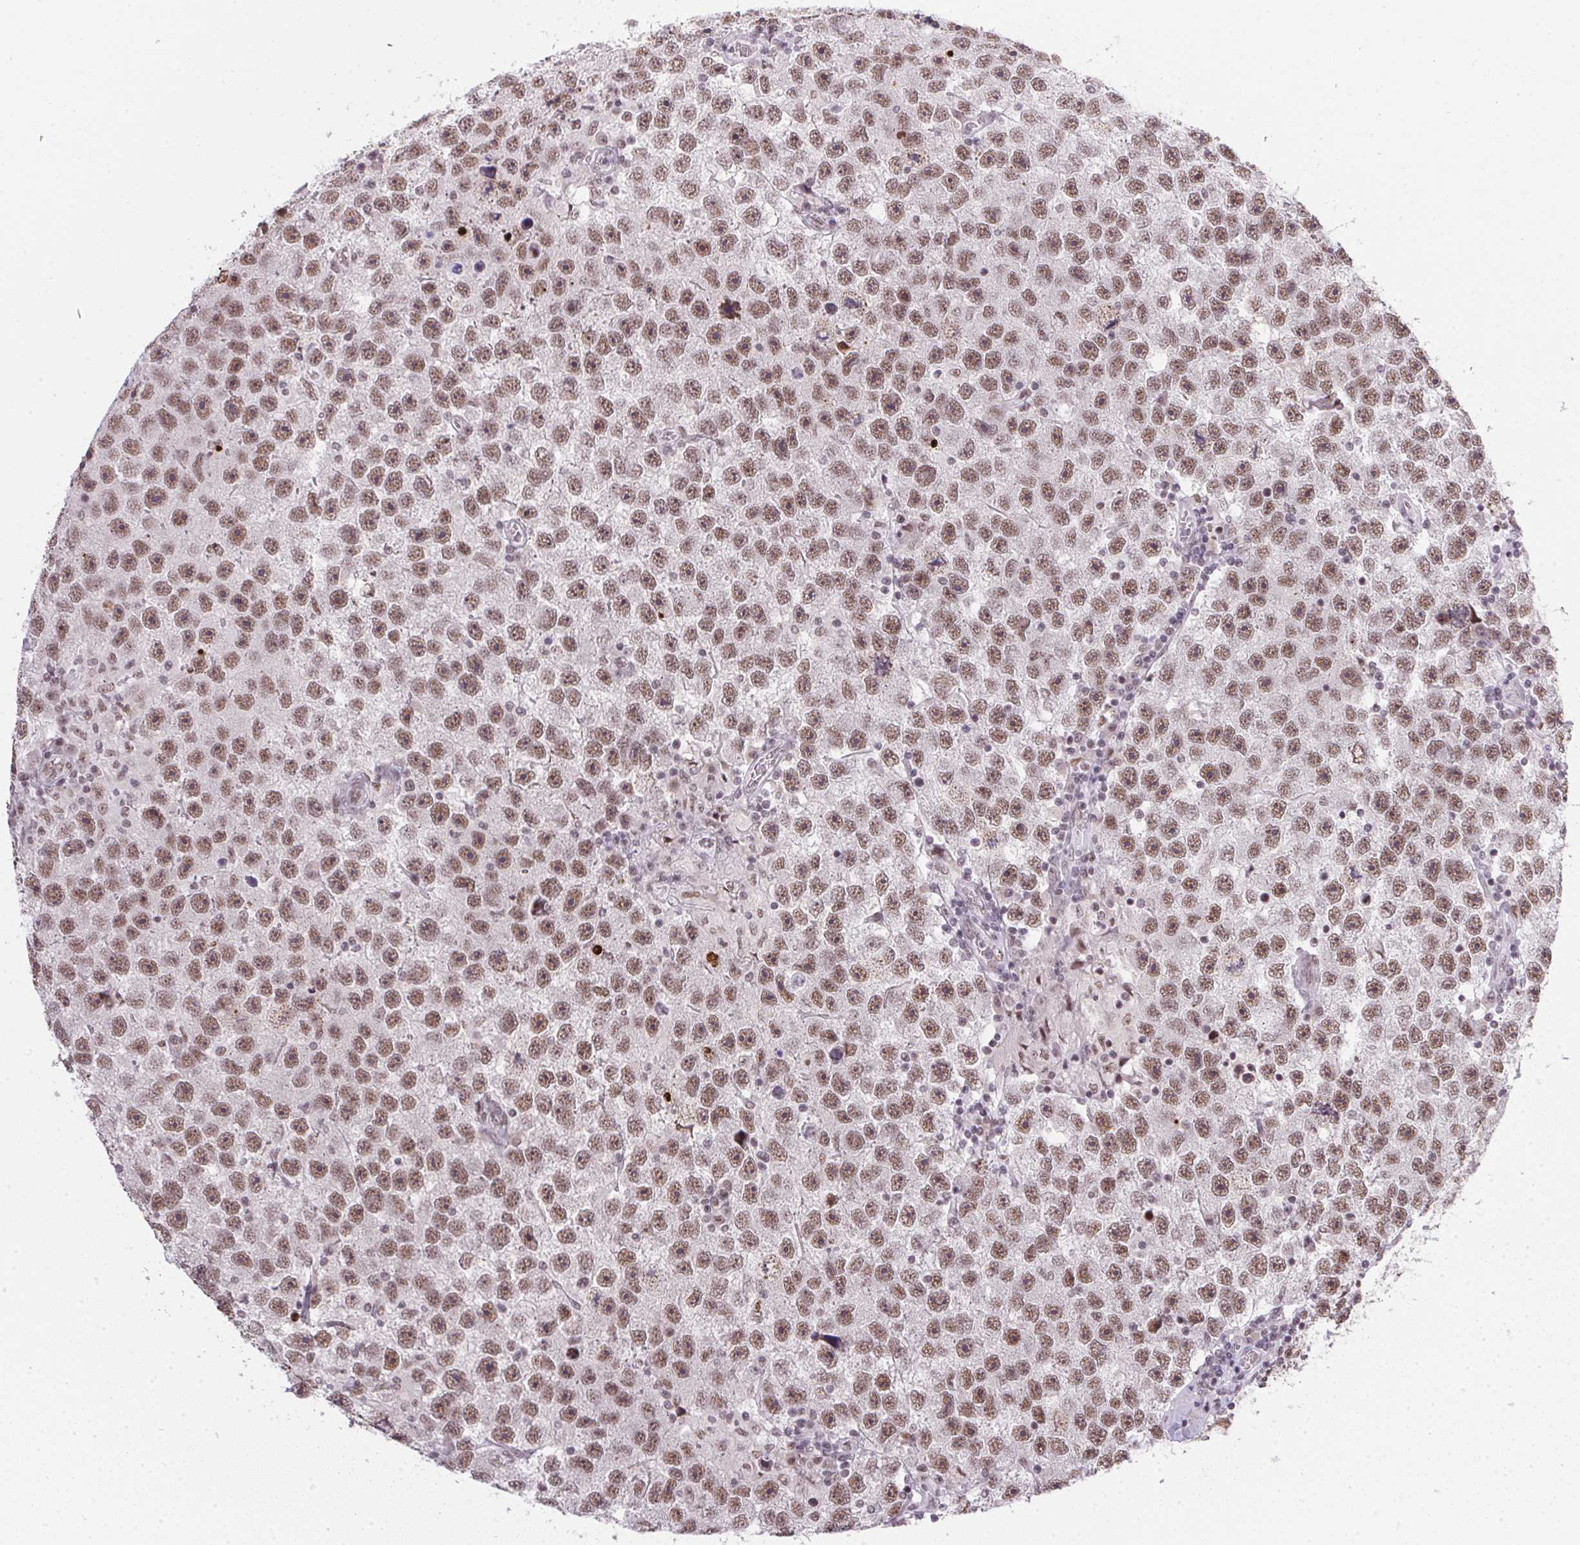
{"staining": {"intensity": "moderate", "quantity": ">75%", "location": "nuclear"}, "tissue": "testis cancer", "cell_type": "Tumor cells", "image_type": "cancer", "snomed": [{"axis": "morphology", "description": "Seminoma, NOS"}, {"axis": "topography", "description": "Testis"}], "caption": "Protein expression analysis of human testis cancer (seminoma) reveals moderate nuclear staining in approximately >75% of tumor cells.", "gene": "SRSF7", "patient": {"sex": "male", "age": 26}}